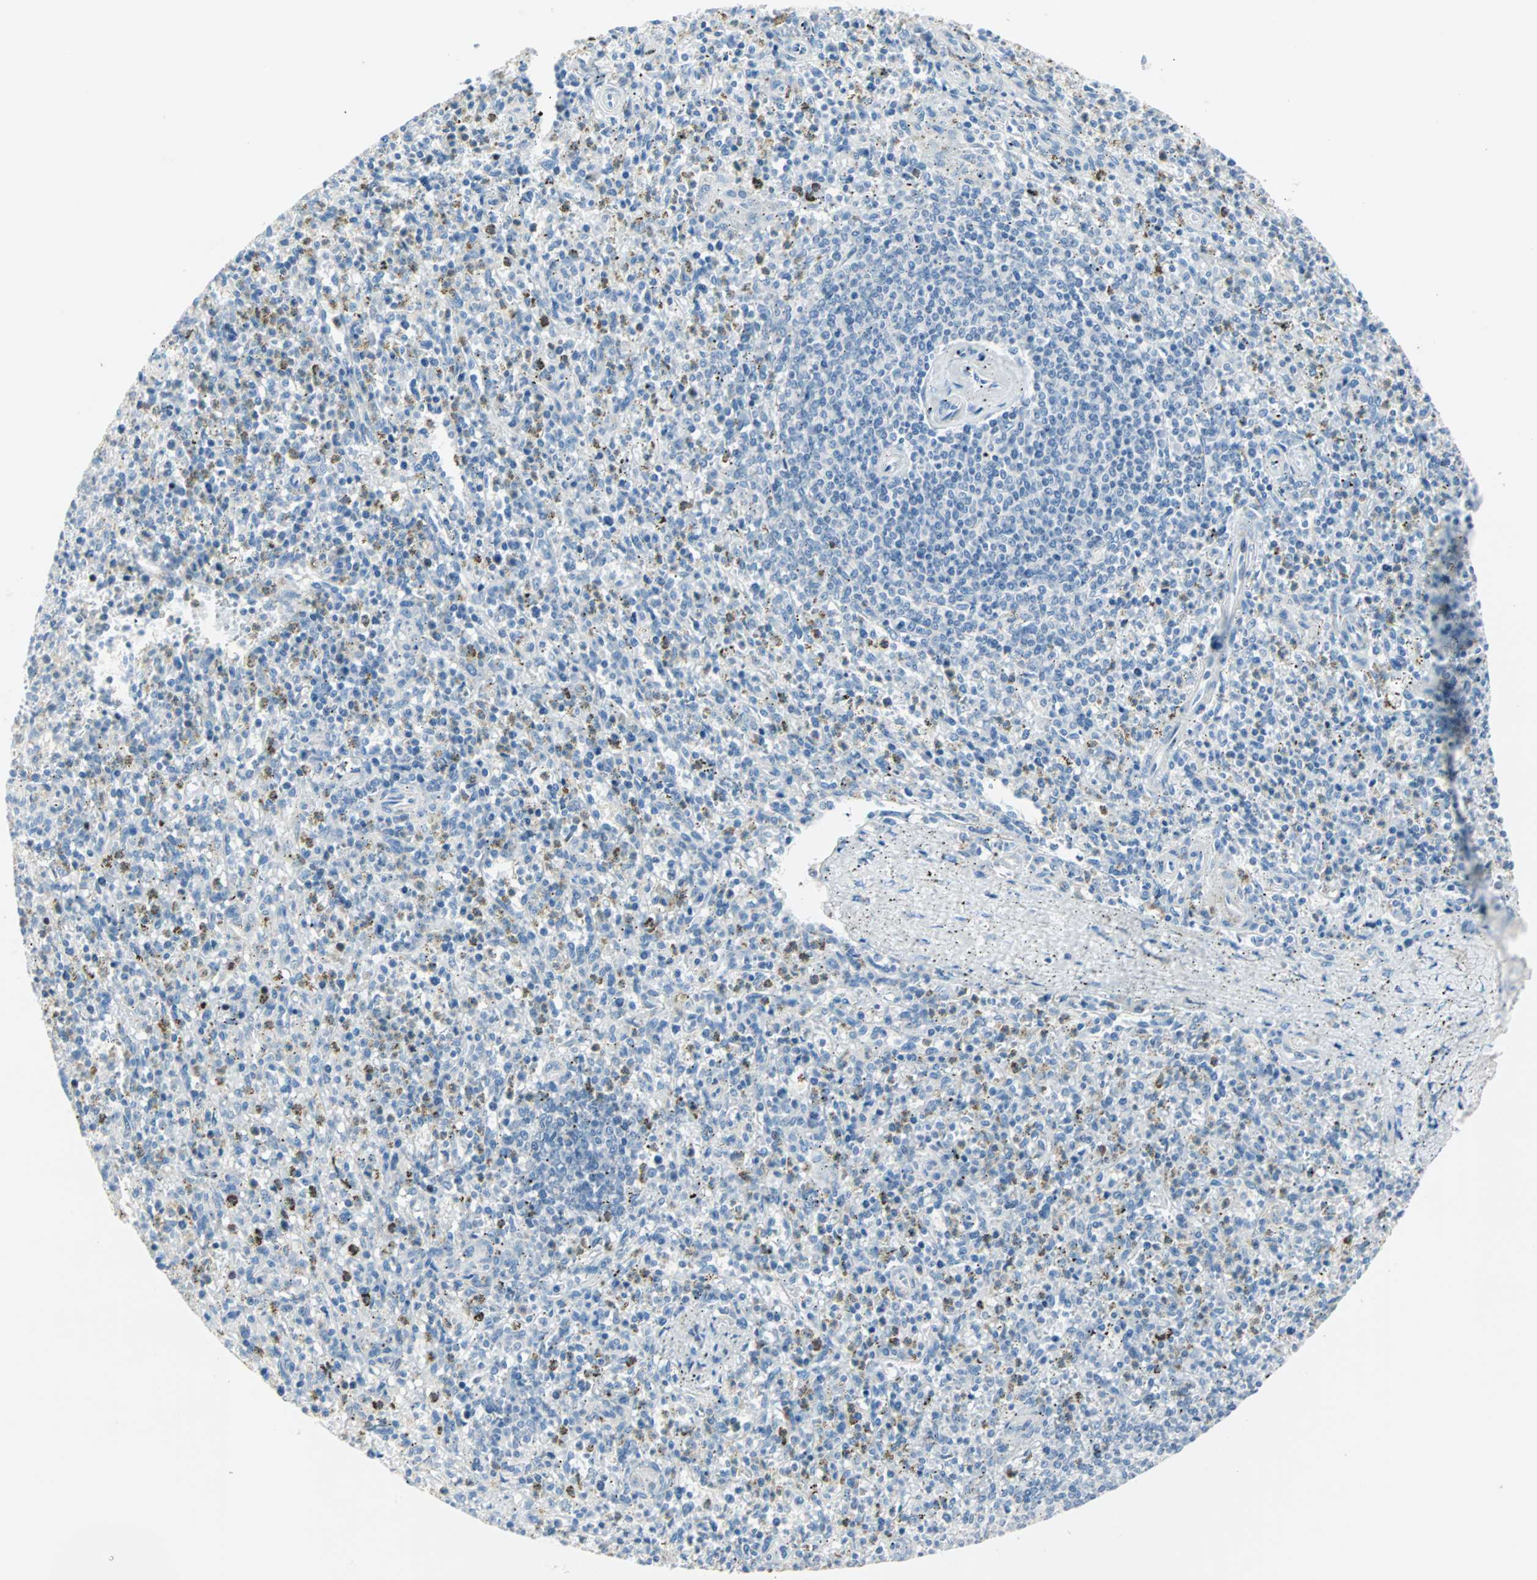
{"staining": {"intensity": "negative", "quantity": "none", "location": "none"}, "tissue": "spleen", "cell_type": "Cells in red pulp", "image_type": "normal", "snomed": [{"axis": "morphology", "description": "Normal tissue, NOS"}, {"axis": "topography", "description": "Spleen"}], "caption": "Cells in red pulp show no significant staining in unremarkable spleen. The staining was performed using DAB (3,3'-diaminobenzidine) to visualize the protein expression in brown, while the nuclei were stained in blue with hematoxylin (Magnification: 20x).", "gene": "NEFH", "patient": {"sex": "male", "age": 72}}